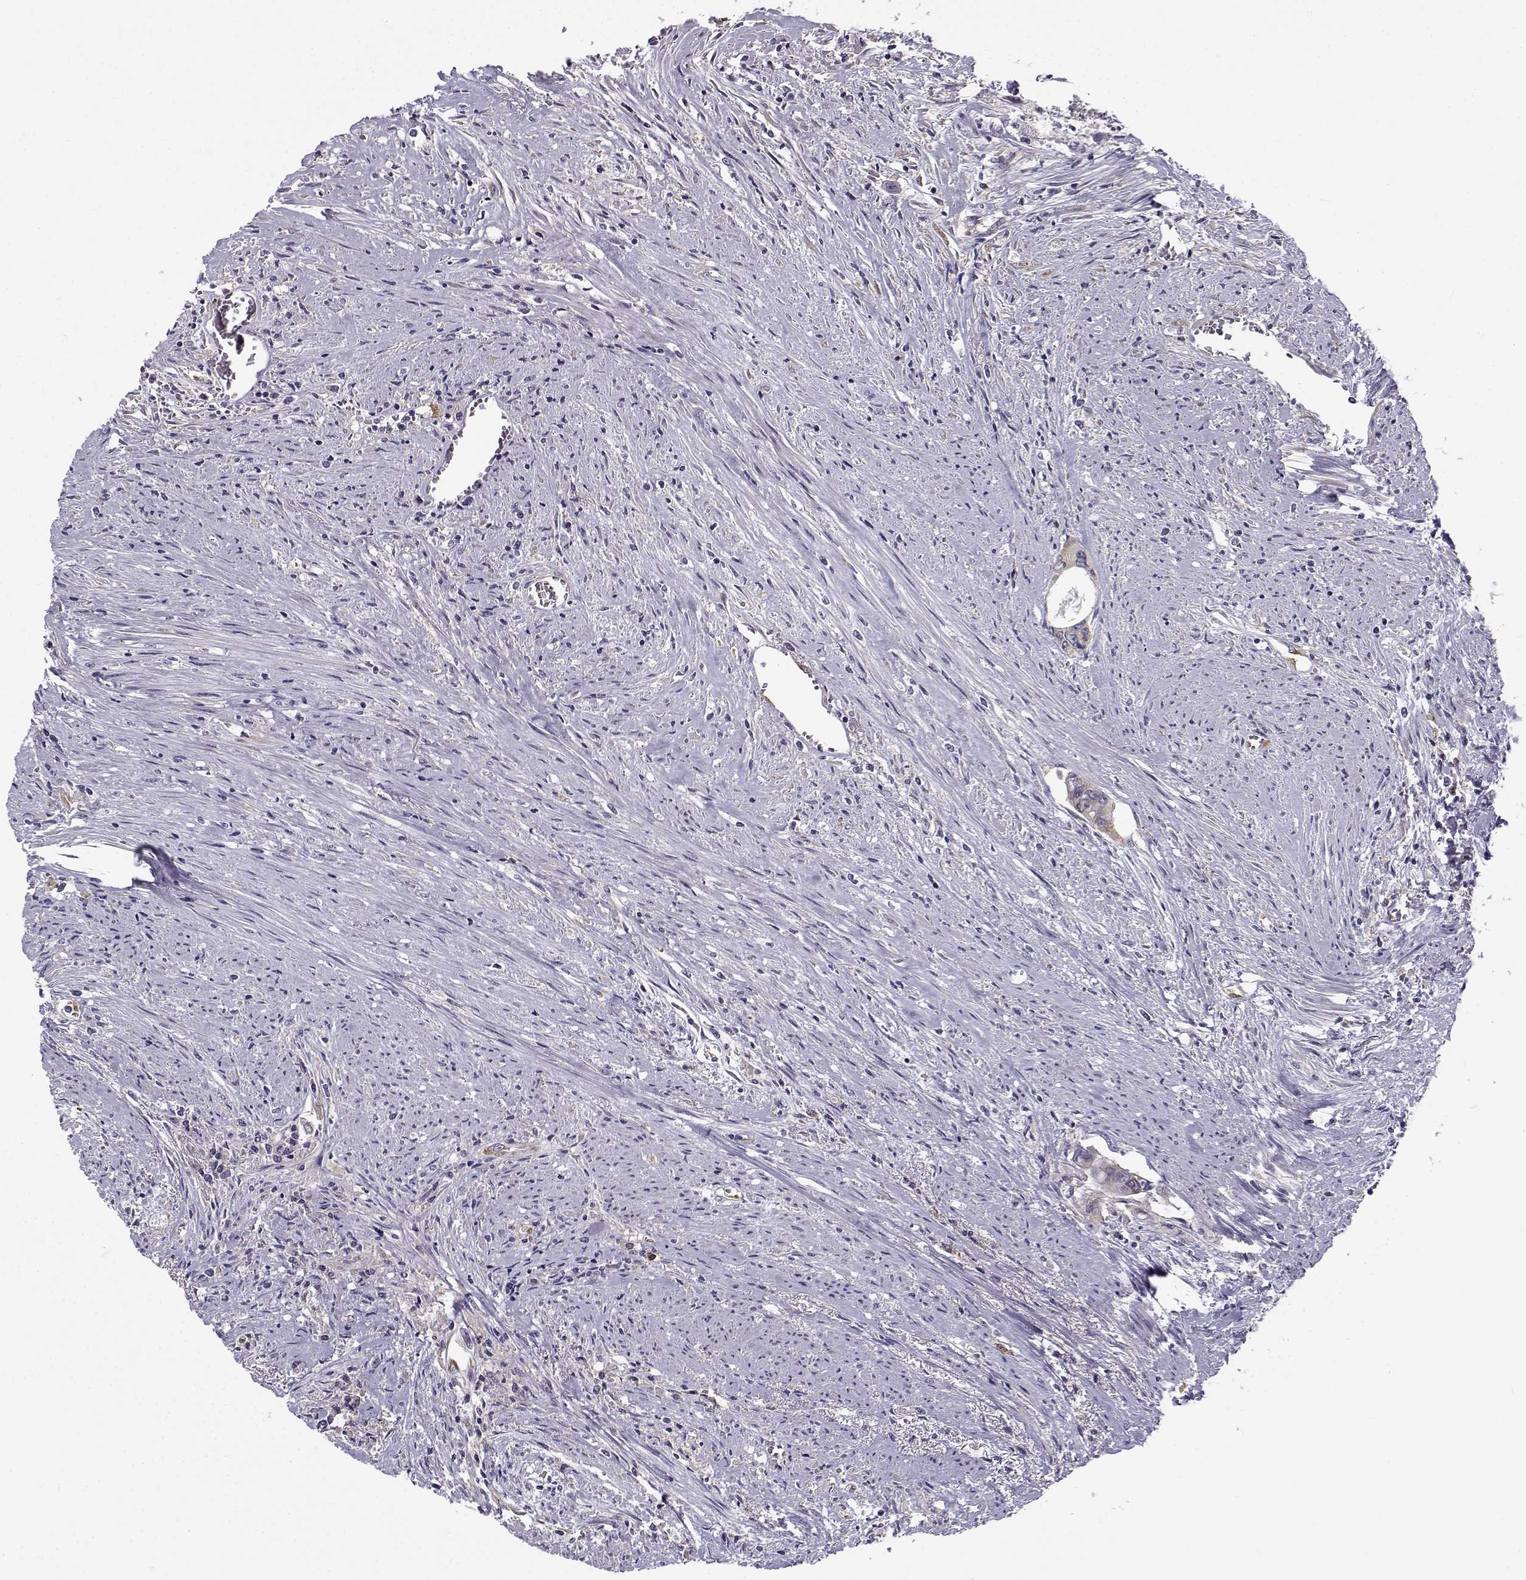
{"staining": {"intensity": "negative", "quantity": "none", "location": "none"}, "tissue": "colorectal cancer", "cell_type": "Tumor cells", "image_type": "cancer", "snomed": [{"axis": "morphology", "description": "Adenocarcinoma, NOS"}, {"axis": "topography", "description": "Rectum"}], "caption": "Human adenocarcinoma (colorectal) stained for a protein using immunohistochemistry reveals no staining in tumor cells.", "gene": "BEND6", "patient": {"sex": "male", "age": 59}}